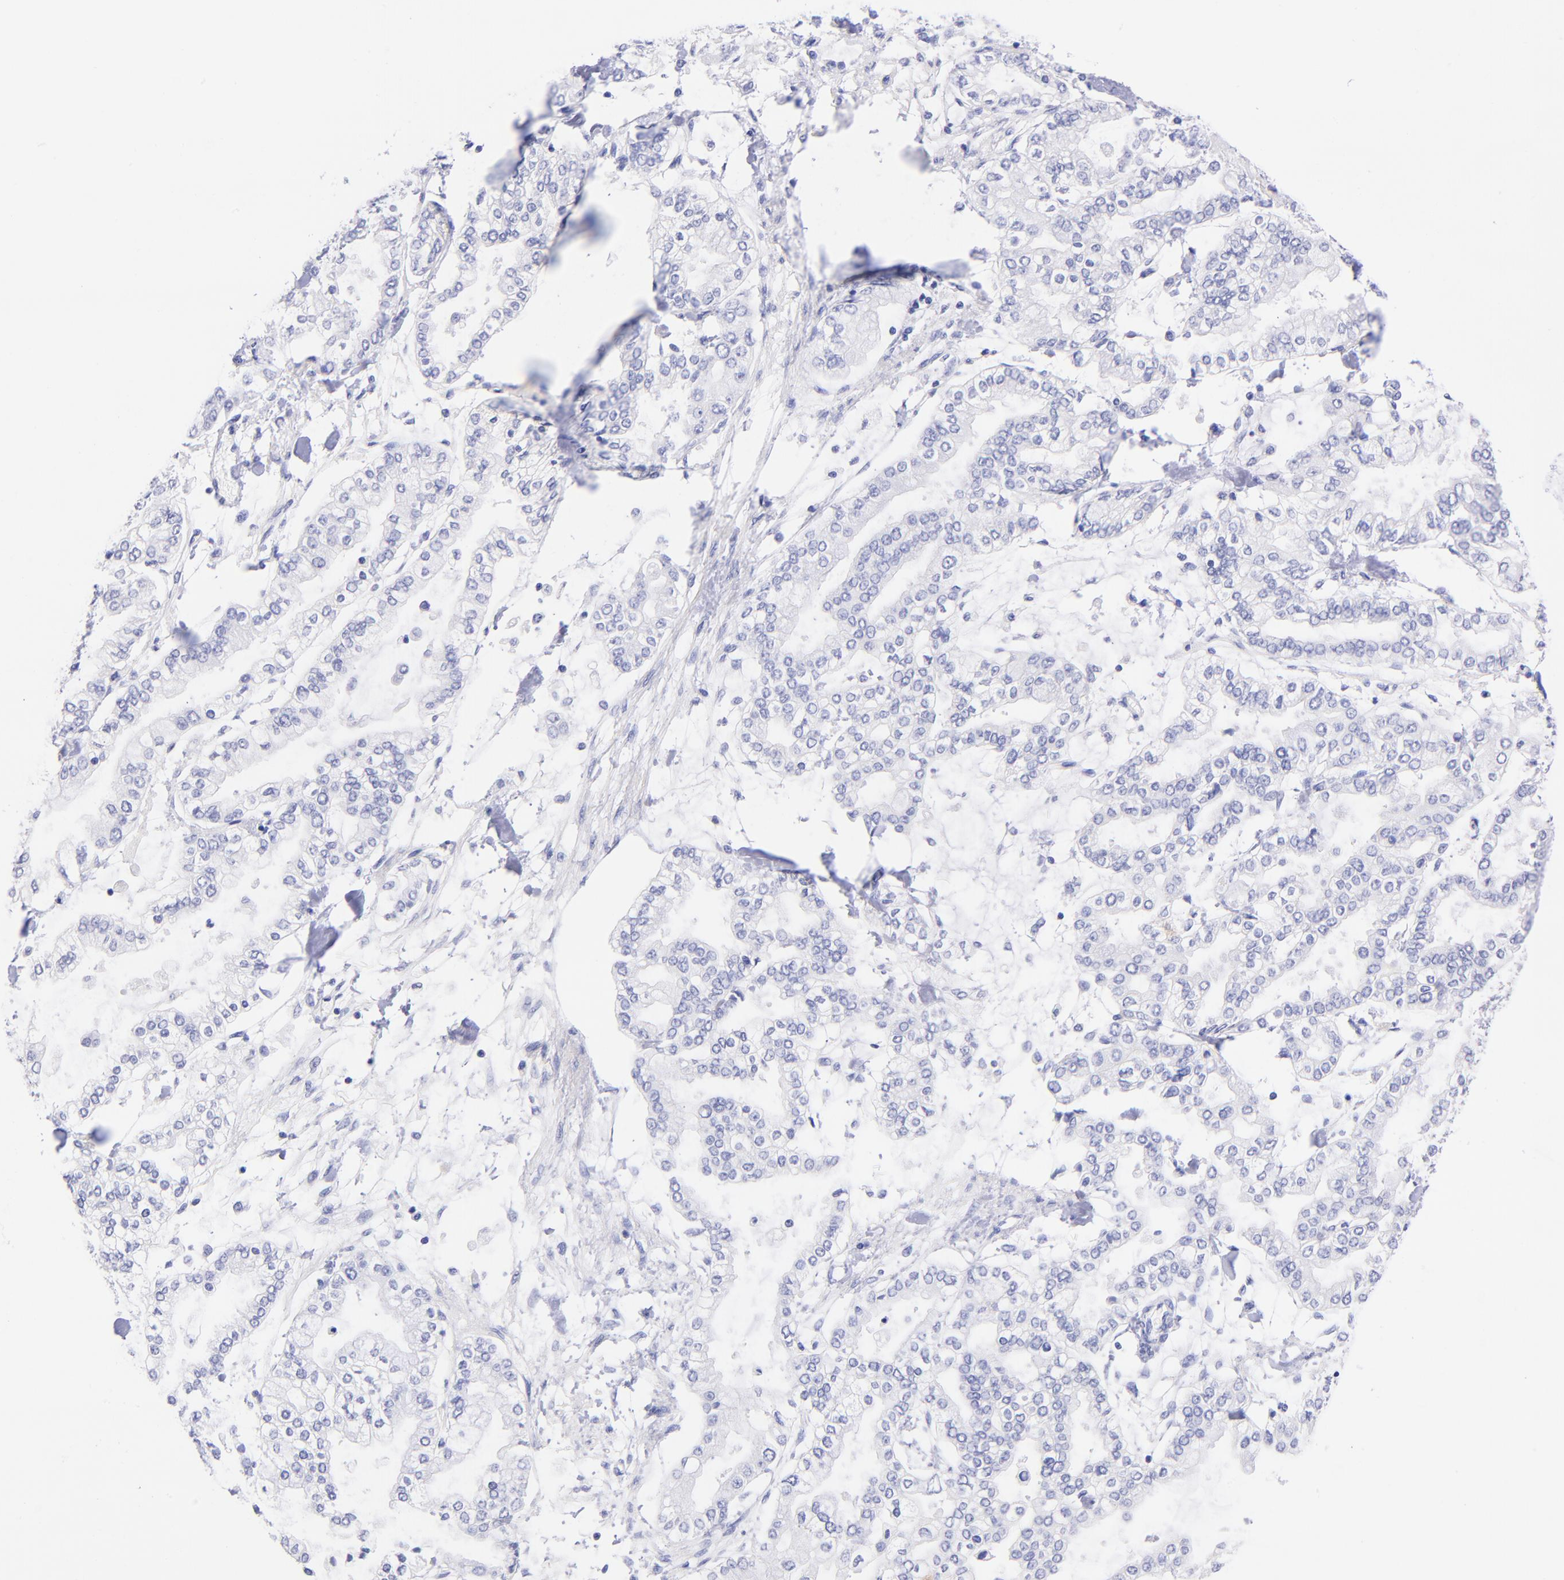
{"staining": {"intensity": "negative", "quantity": "none", "location": "none"}, "tissue": "stomach cancer", "cell_type": "Tumor cells", "image_type": "cancer", "snomed": [{"axis": "morphology", "description": "Normal tissue, NOS"}, {"axis": "morphology", "description": "Adenocarcinoma, NOS"}, {"axis": "topography", "description": "Stomach, upper"}, {"axis": "topography", "description": "Stomach"}], "caption": "High power microscopy histopathology image of an immunohistochemistry photomicrograph of stomach cancer, revealing no significant positivity in tumor cells.", "gene": "RAB3B", "patient": {"sex": "male", "age": 76}}